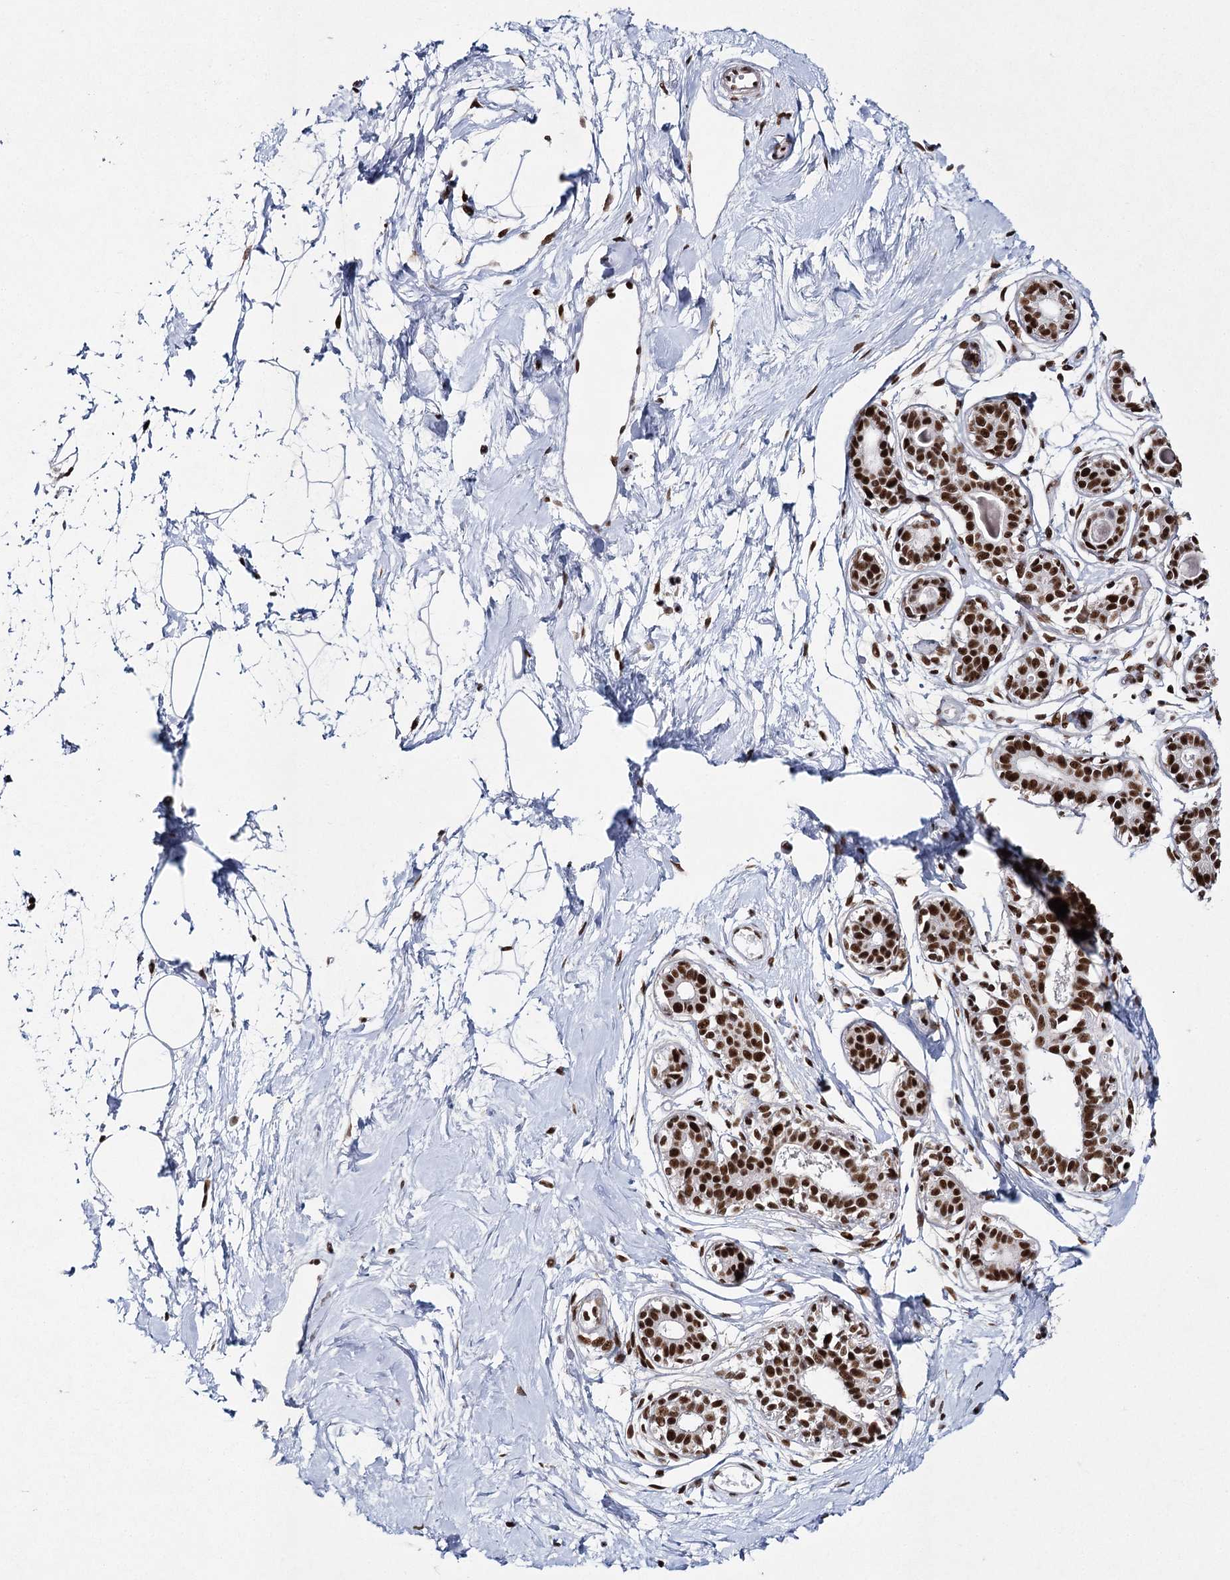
{"staining": {"intensity": "strong", "quantity": ">75%", "location": "nuclear"}, "tissue": "breast", "cell_type": "Adipocytes", "image_type": "normal", "snomed": [{"axis": "morphology", "description": "Normal tissue, NOS"}, {"axis": "topography", "description": "Breast"}], "caption": "Immunohistochemical staining of benign human breast demonstrates strong nuclear protein expression in approximately >75% of adipocytes. (DAB IHC, brown staining for protein, blue staining for nuclei).", "gene": "SCAF8", "patient": {"sex": "female", "age": 45}}